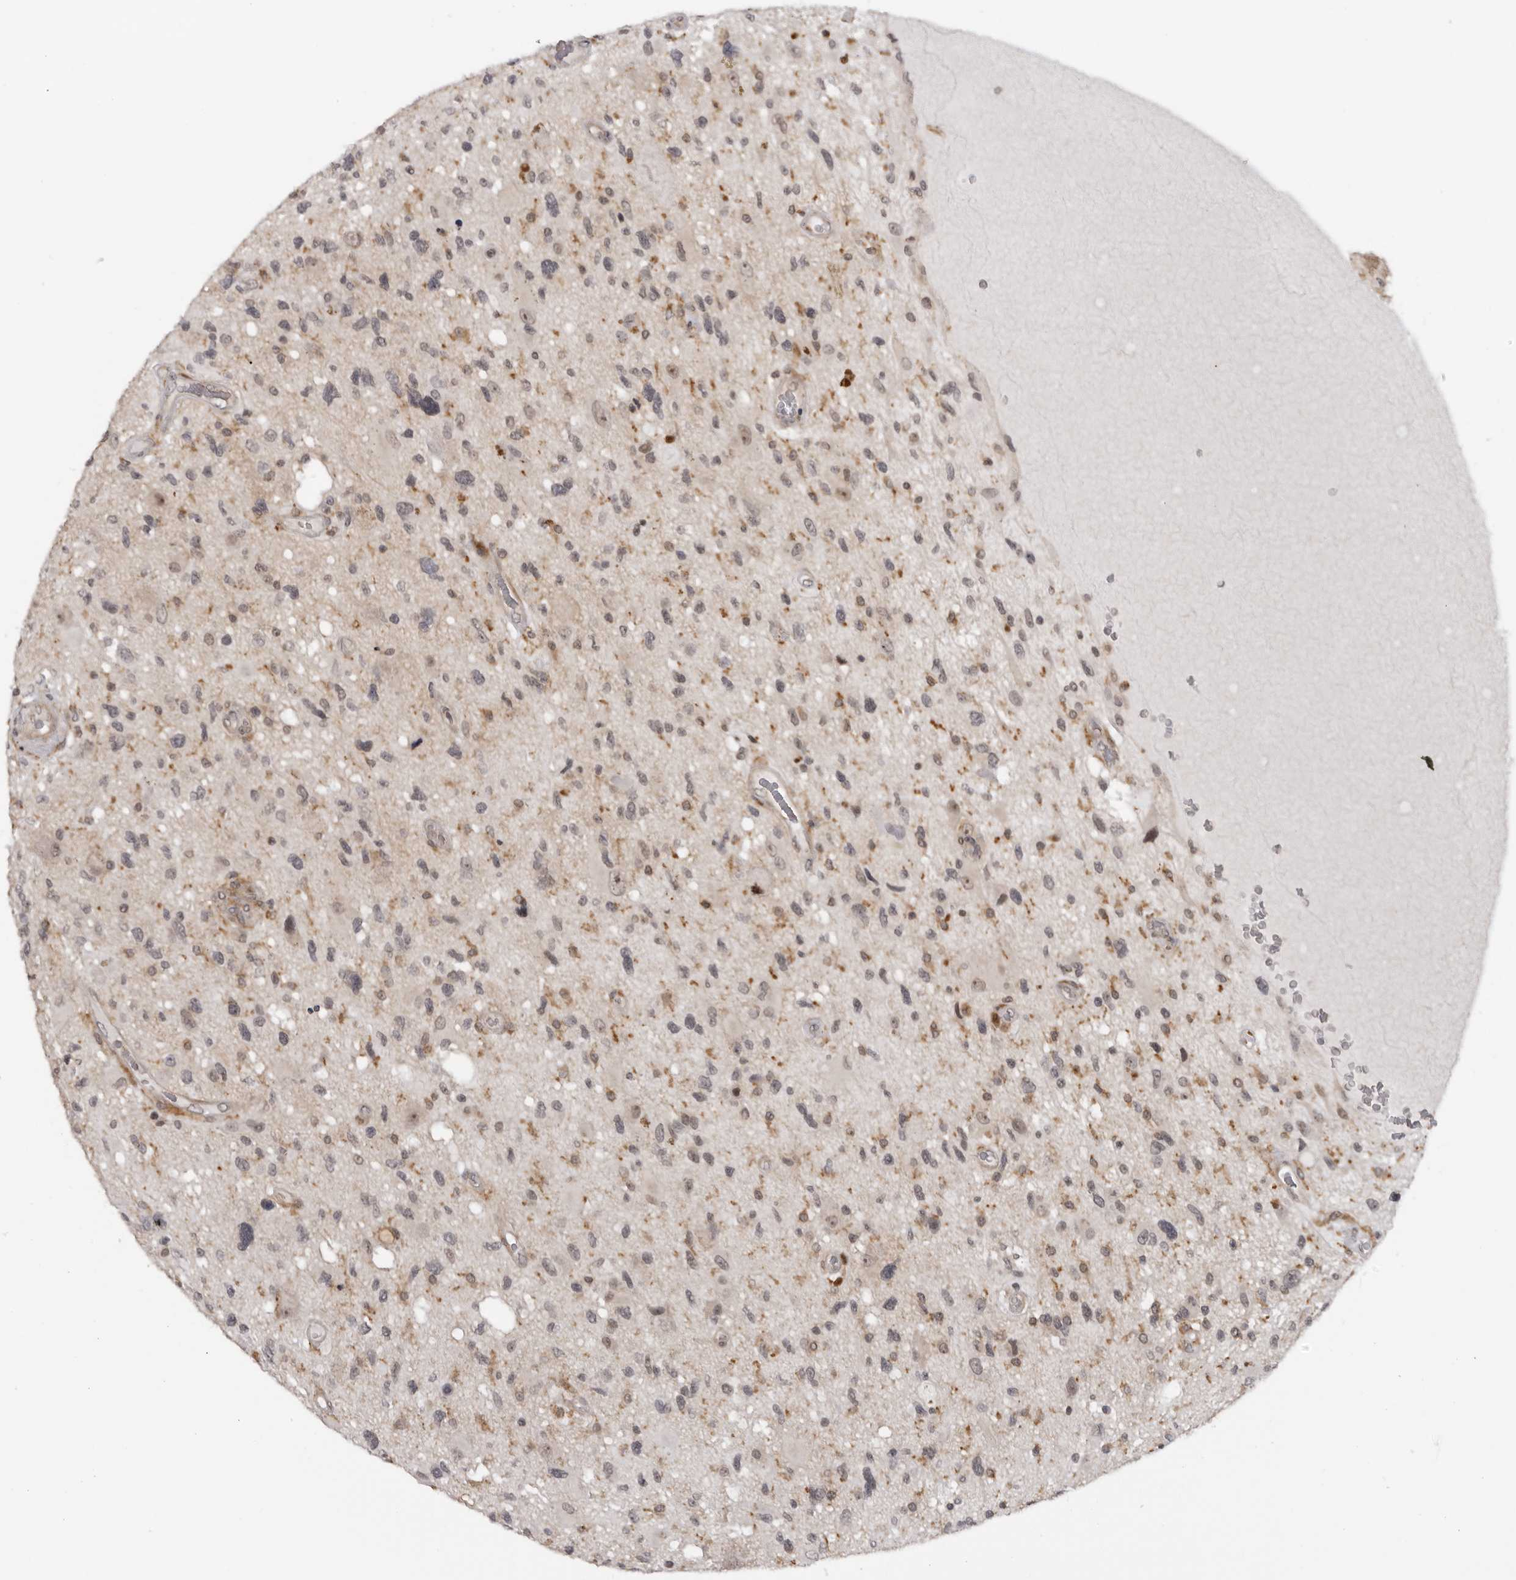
{"staining": {"intensity": "weak", "quantity": ">75%", "location": "nuclear"}, "tissue": "glioma", "cell_type": "Tumor cells", "image_type": "cancer", "snomed": [{"axis": "morphology", "description": "Glioma, malignant, High grade"}, {"axis": "topography", "description": "Brain"}], "caption": "An IHC histopathology image of tumor tissue is shown. Protein staining in brown shows weak nuclear positivity in malignant glioma (high-grade) within tumor cells.", "gene": "ALPK2", "patient": {"sex": "male", "age": 33}}